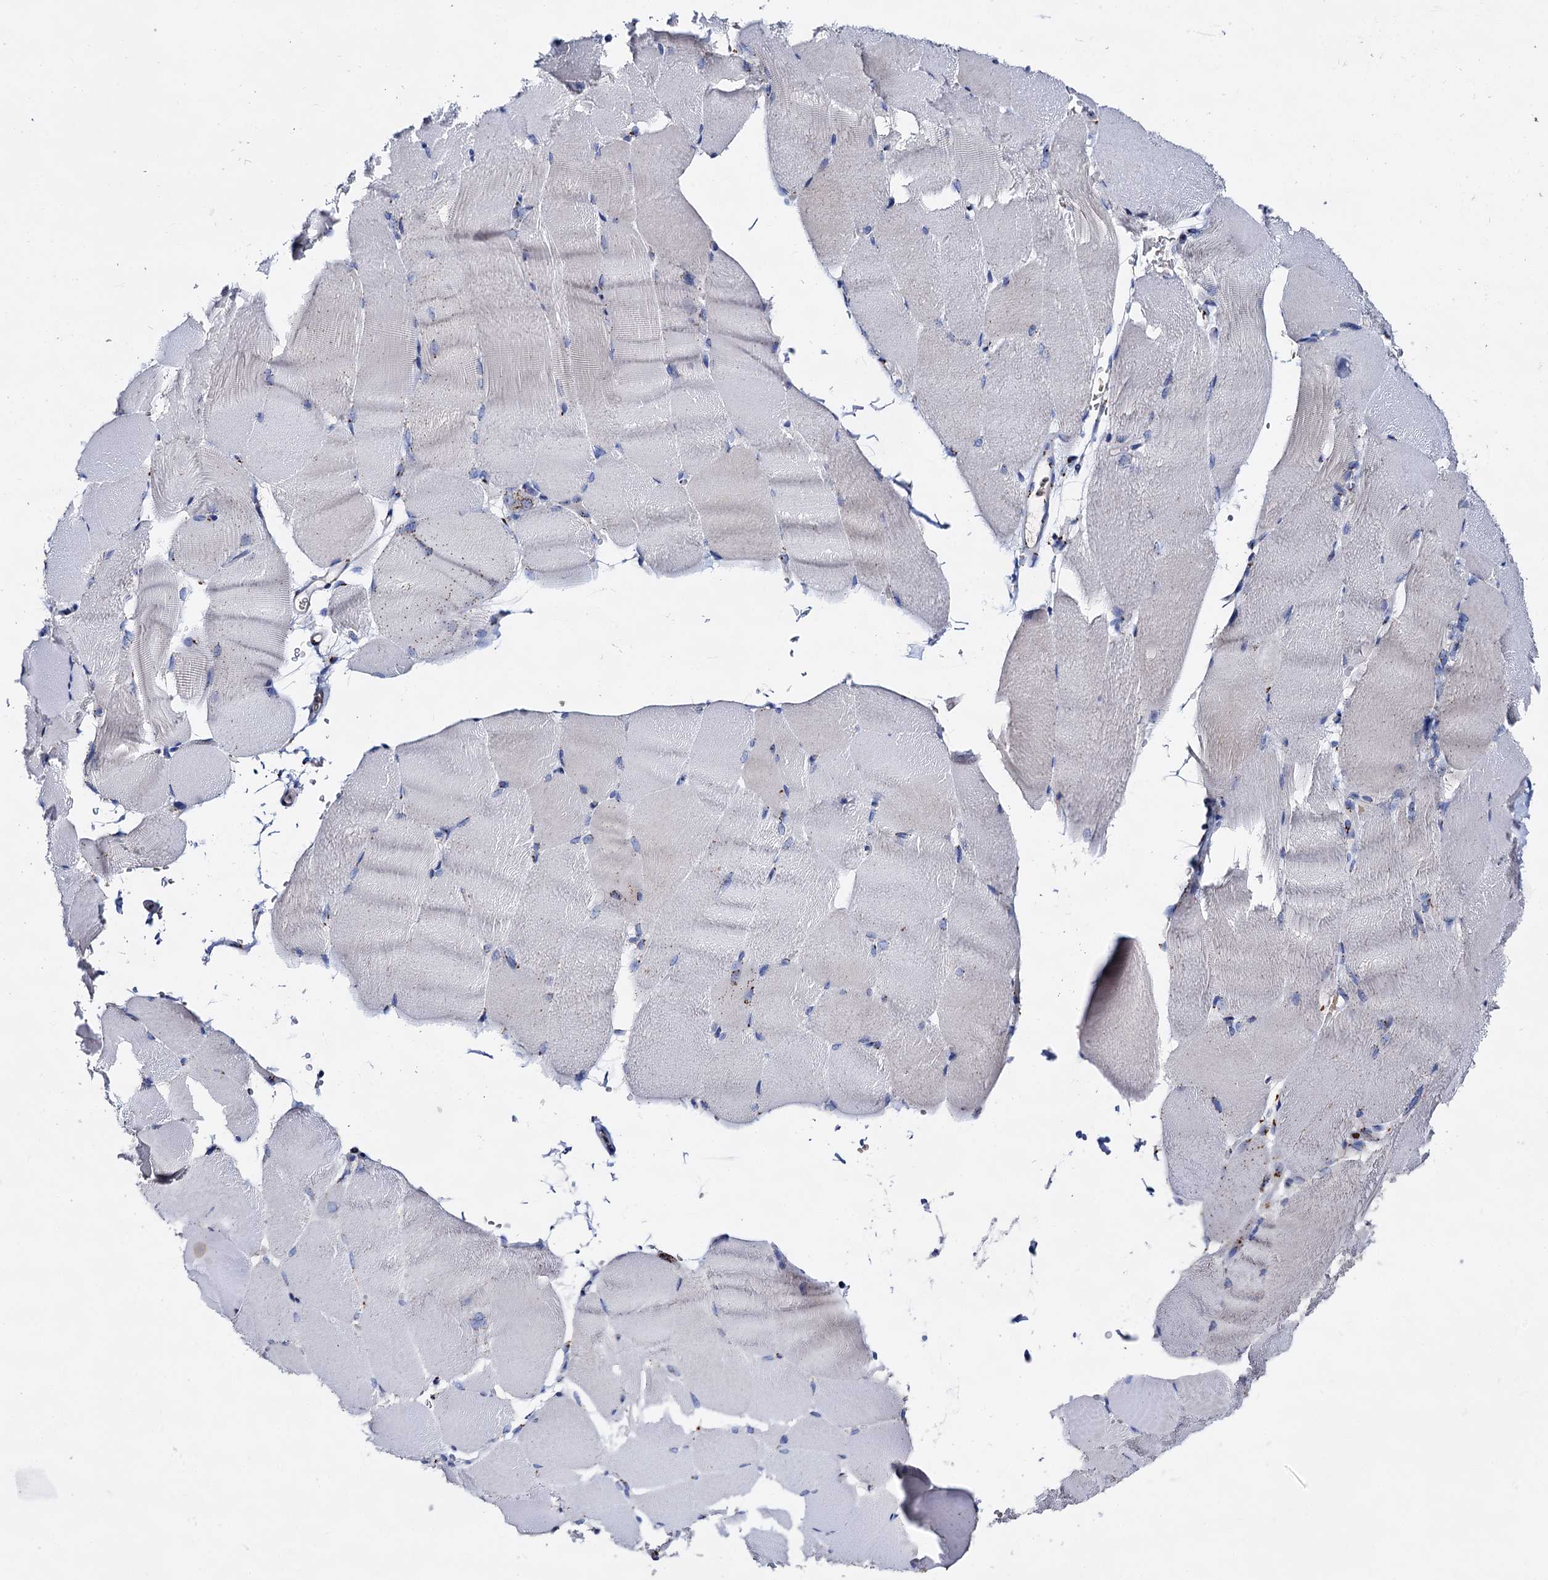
{"staining": {"intensity": "moderate", "quantity": "<25%", "location": "cytoplasmic/membranous"}, "tissue": "skeletal muscle", "cell_type": "Myocytes", "image_type": "normal", "snomed": [{"axis": "morphology", "description": "Normal tissue, NOS"}, {"axis": "topography", "description": "Skeletal muscle"}, {"axis": "topography", "description": "Parathyroid gland"}], "caption": "A high-resolution photomicrograph shows IHC staining of unremarkable skeletal muscle, which exhibits moderate cytoplasmic/membranous positivity in approximately <25% of myocytes.", "gene": "TM9SF3", "patient": {"sex": "female", "age": 37}}